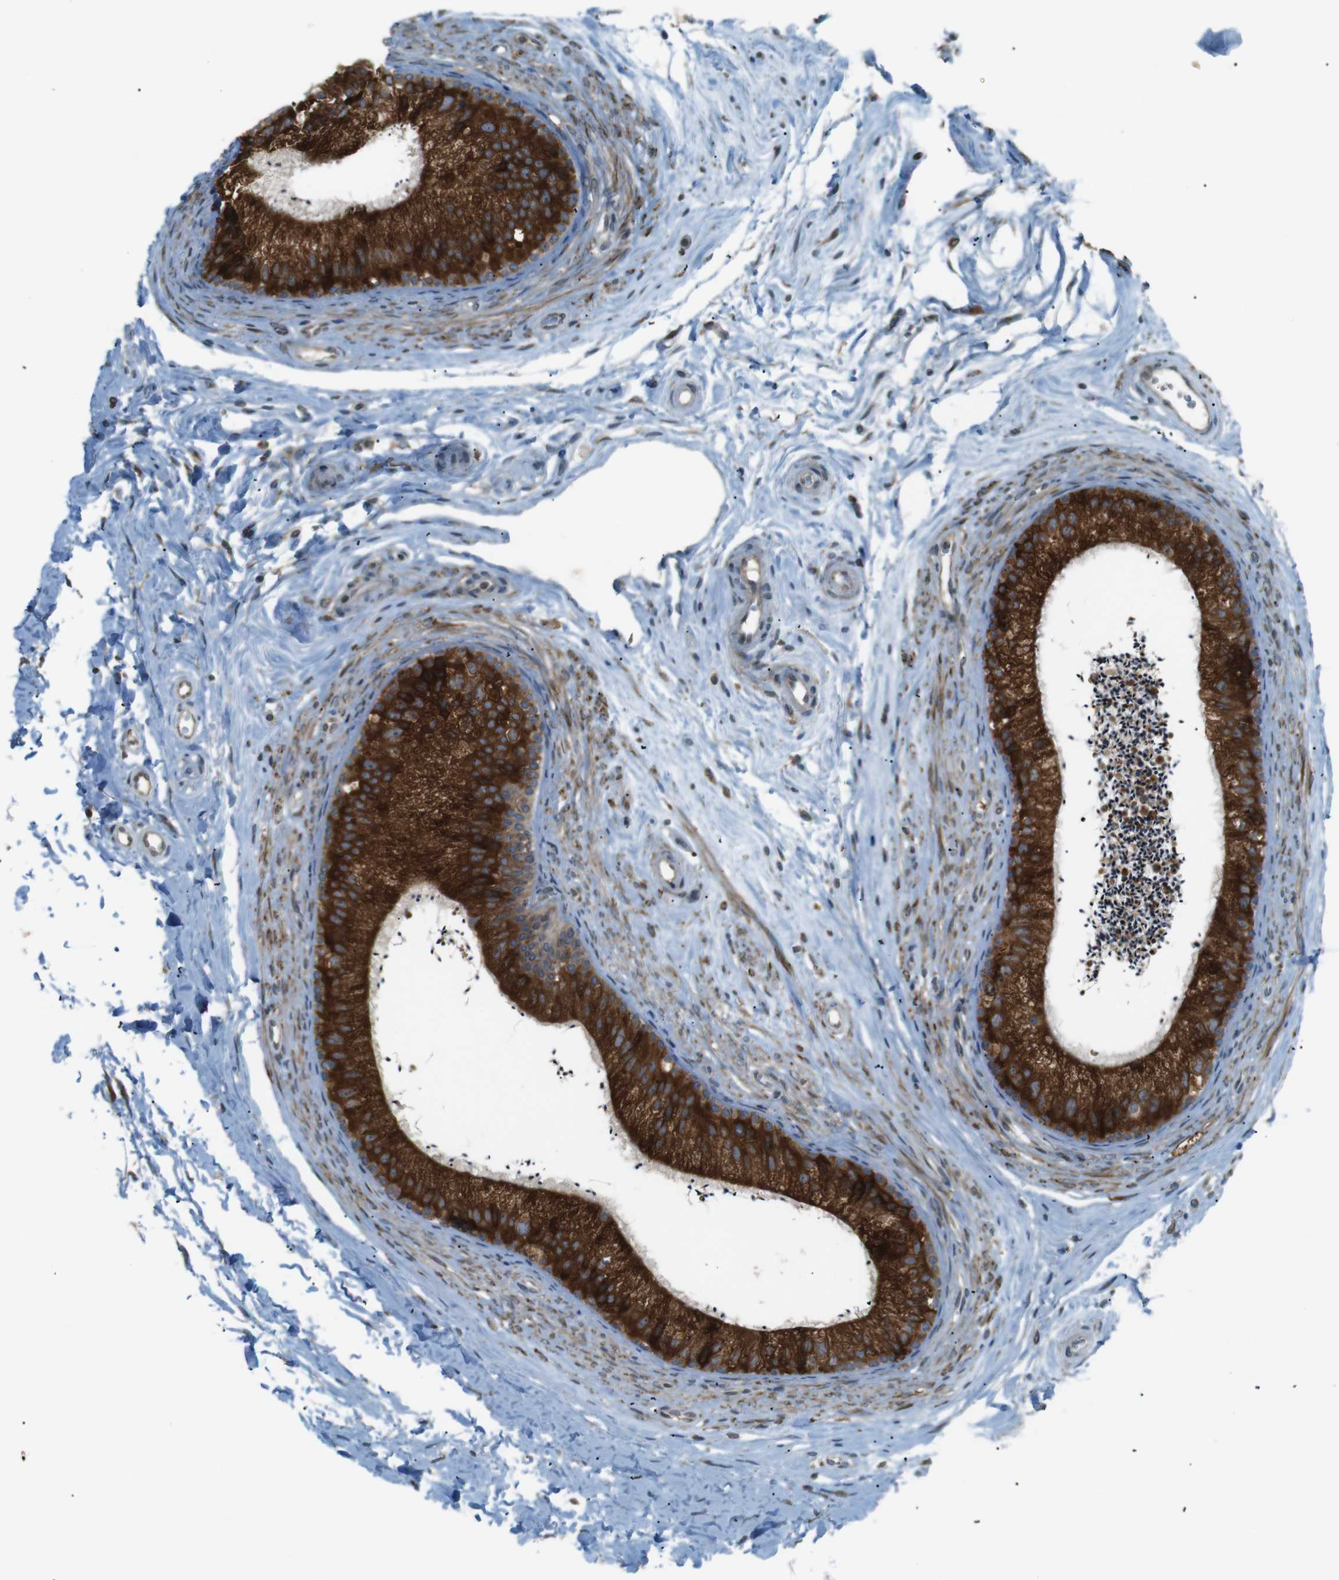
{"staining": {"intensity": "strong", "quantity": ">75%", "location": "cytoplasmic/membranous"}, "tissue": "epididymis", "cell_type": "Glandular cells", "image_type": "normal", "snomed": [{"axis": "morphology", "description": "Normal tissue, NOS"}, {"axis": "topography", "description": "Epididymis"}], "caption": "Immunohistochemical staining of unremarkable epididymis reveals strong cytoplasmic/membranous protein positivity in approximately >75% of glandular cells.", "gene": "TMED4", "patient": {"sex": "male", "age": 56}}